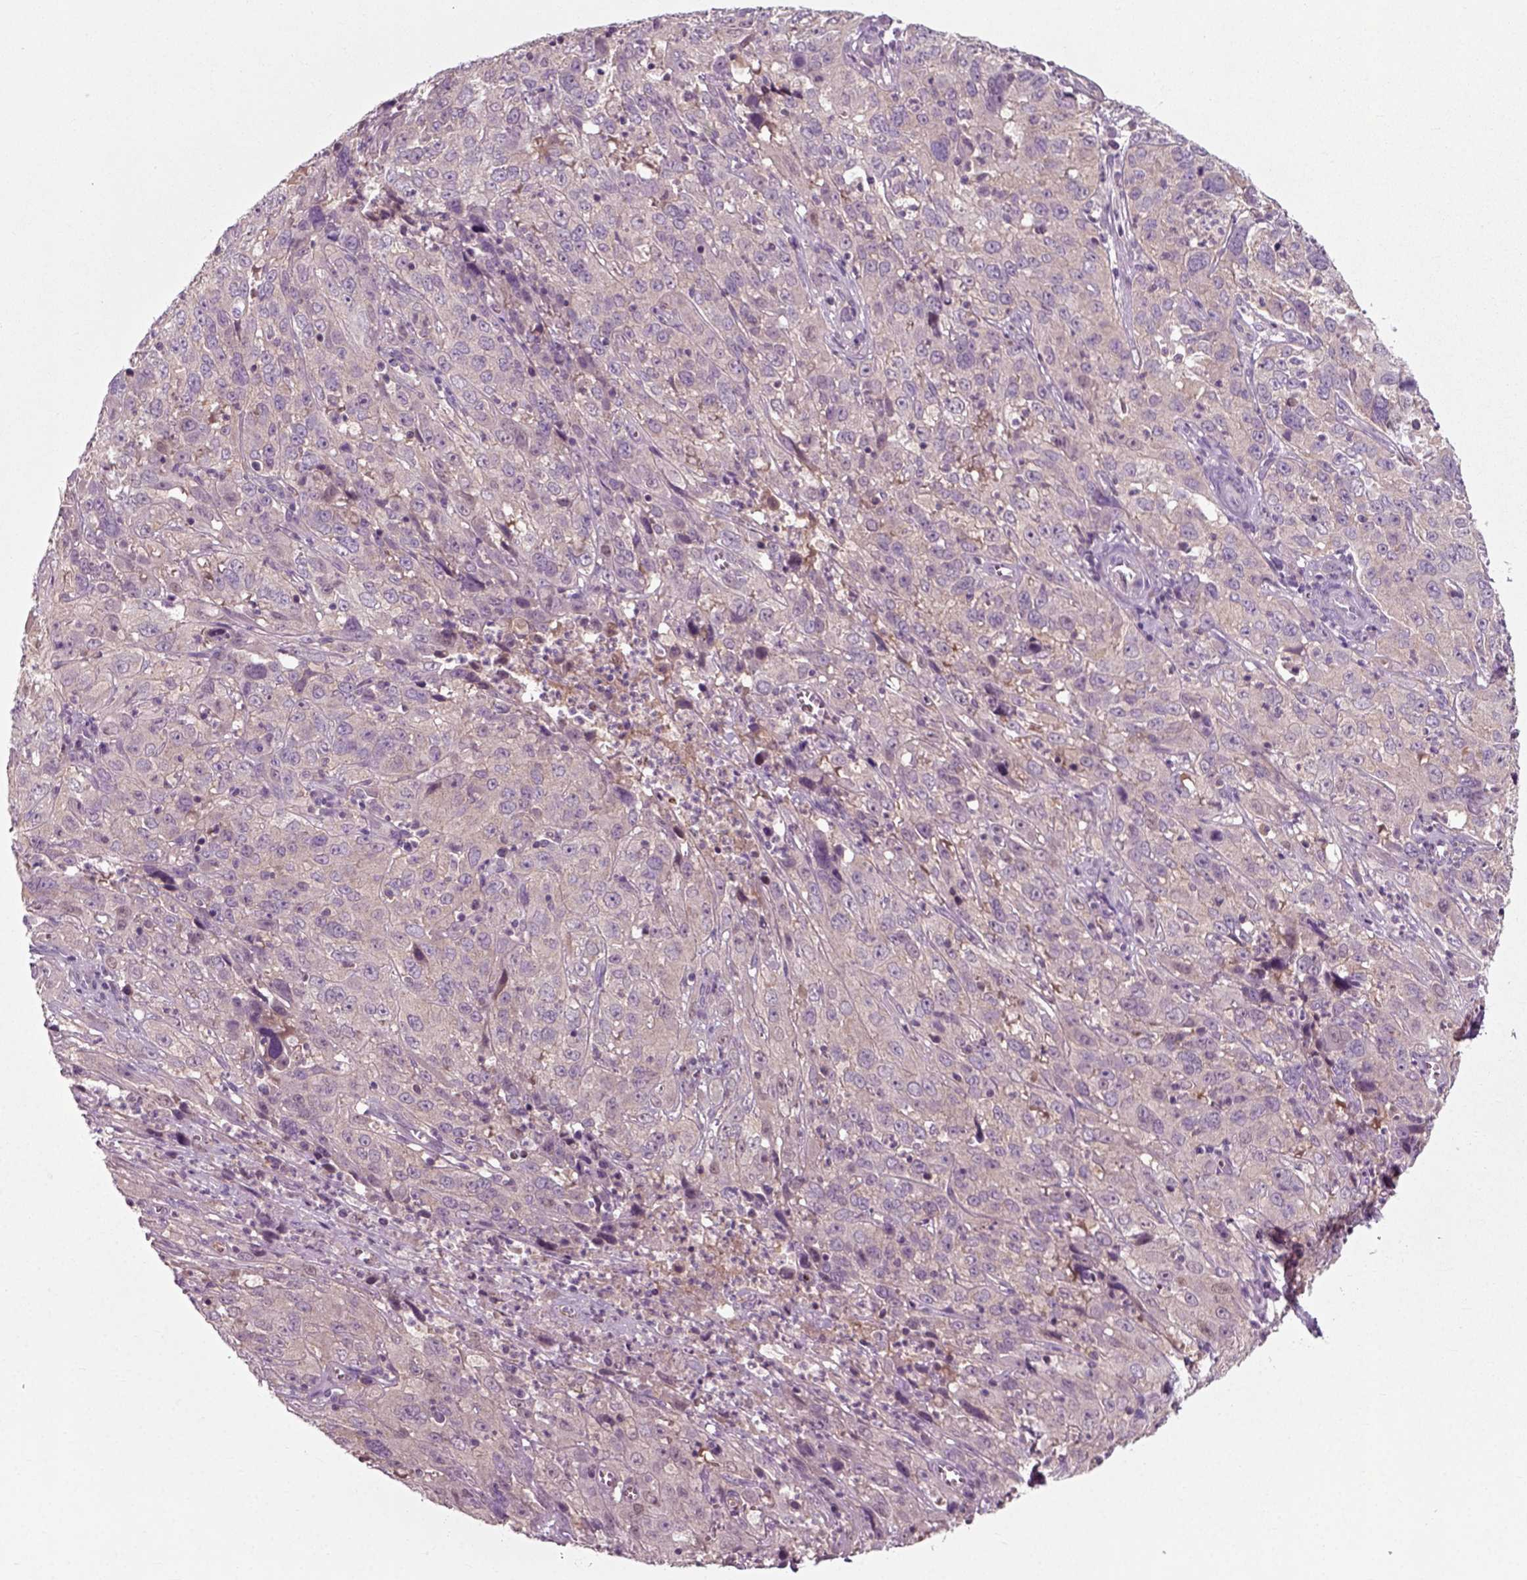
{"staining": {"intensity": "weak", "quantity": "<25%", "location": "cytoplasmic/membranous"}, "tissue": "cervical cancer", "cell_type": "Tumor cells", "image_type": "cancer", "snomed": [{"axis": "morphology", "description": "Squamous cell carcinoma, NOS"}, {"axis": "topography", "description": "Cervix"}], "caption": "This is an immunohistochemistry photomicrograph of cervical cancer. There is no expression in tumor cells.", "gene": "RND2", "patient": {"sex": "female", "age": 32}}